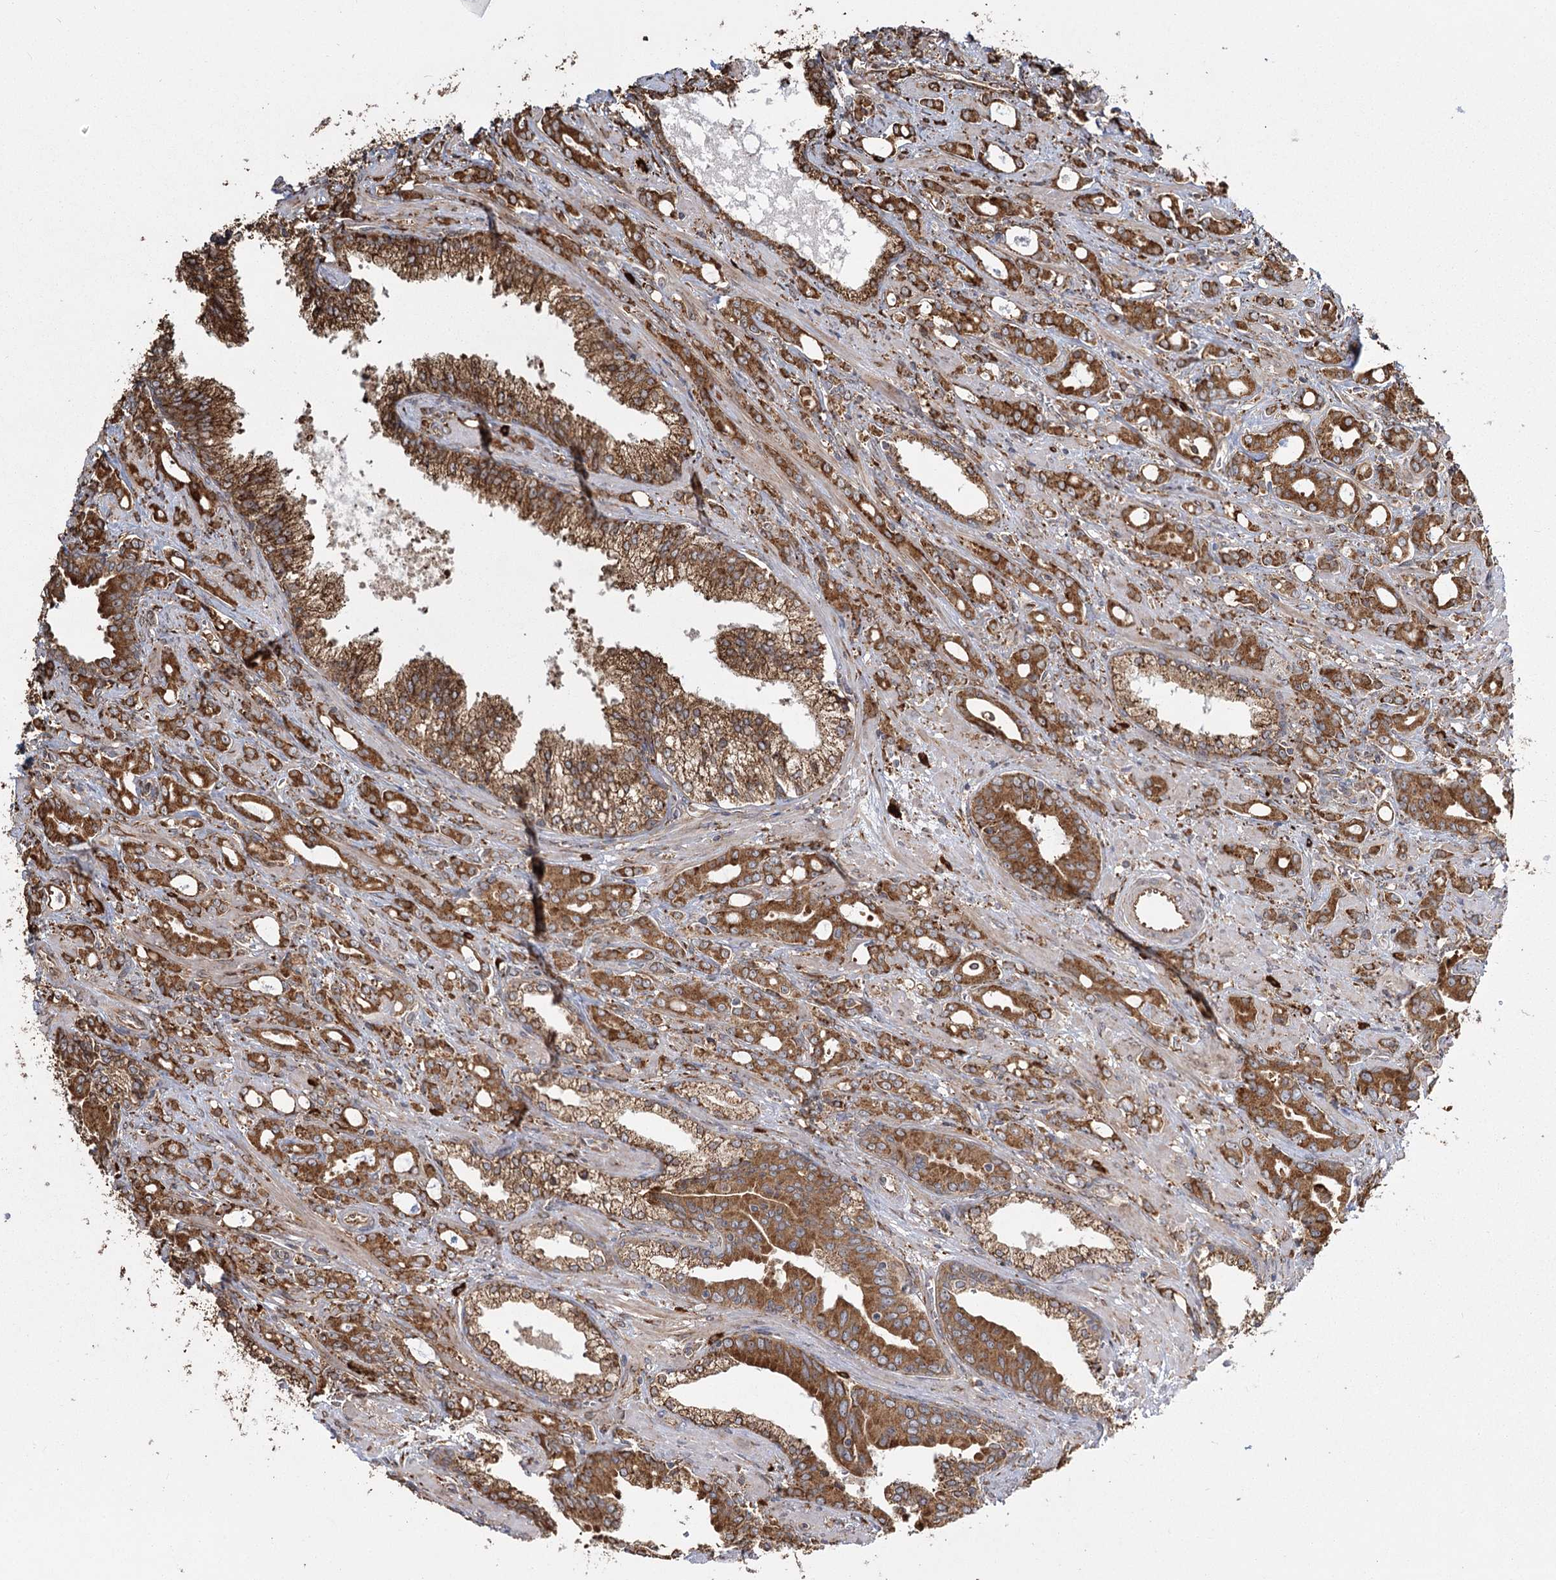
{"staining": {"intensity": "moderate", "quantity": ">75%", "location": "cytoplasmic/membranous"}, "tissue": "prostate cancer", "cell_type": "Tumor cells", "image_type": "cancer", "snomed": [{"axis": "morphology", "description": "Adenocarcinoma, High grade"}, {"axis": "topography", "description": "Prostate"}], "caption": "The image shows immunohistochemical staining of high-grade adenocarcinoma (prostate). There is moderate cytoplasmic/membranous positivity is present in about >75% of tumor cells.", "gene": "FAM13A", "patient": {"sex": "male", "age": 72}}